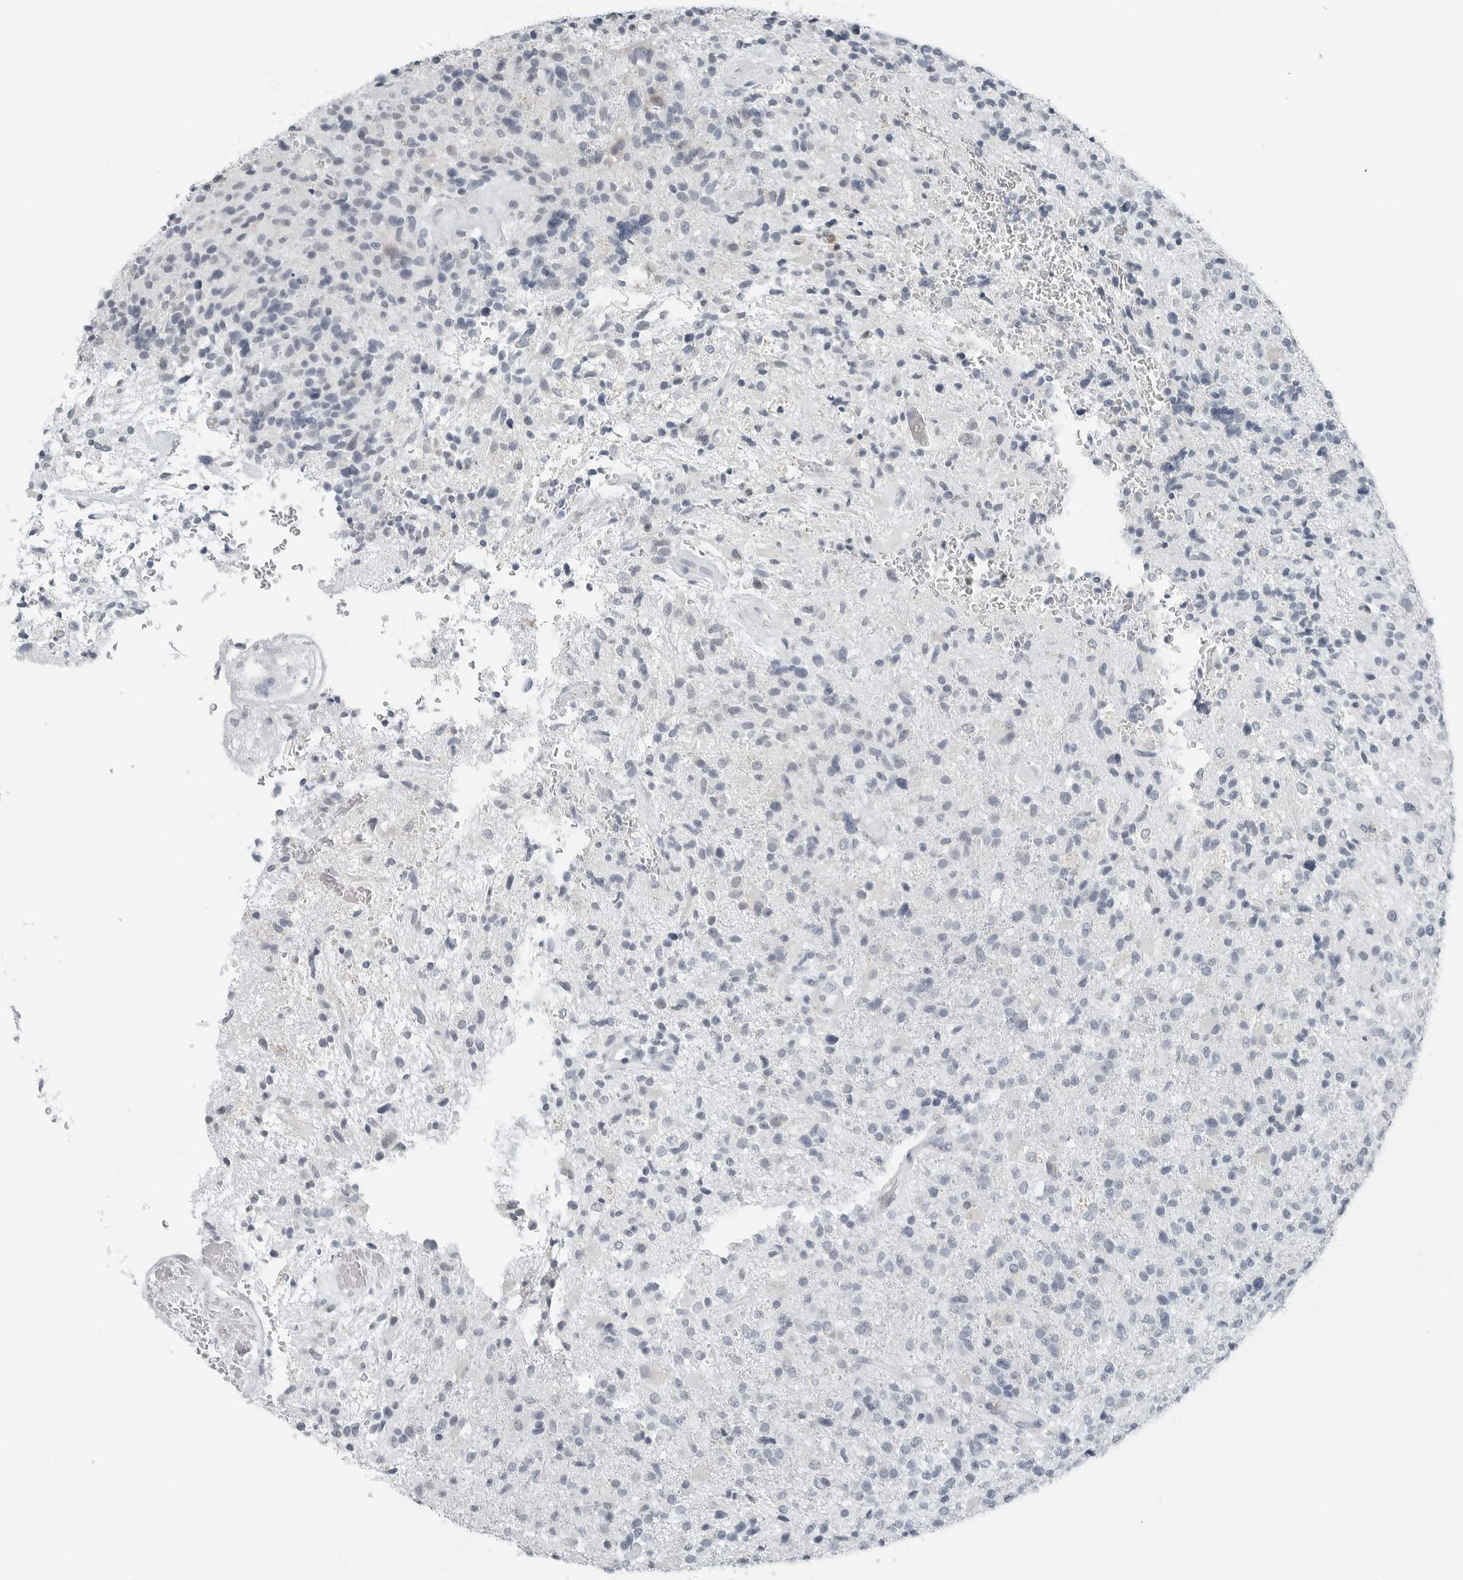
{"staining": {"intensity": "negative", "quantity": "none", "location": "none"}, "tissue": "glioma", "cell_type": "Tumor cells", "image_type": "cancer", "snomed": [{"axis": "morphology", "description": "Glioma, malignant, High grade"}, {"axis": "topography", "description": "Brain"}], "caption": "Glioma was stained to show a protein in brown. There is no significant expression in tumor cells. Nuclei are stained in blue.", "gene": "XIRP1", "patient": {"sex": "male", "age": 72}}